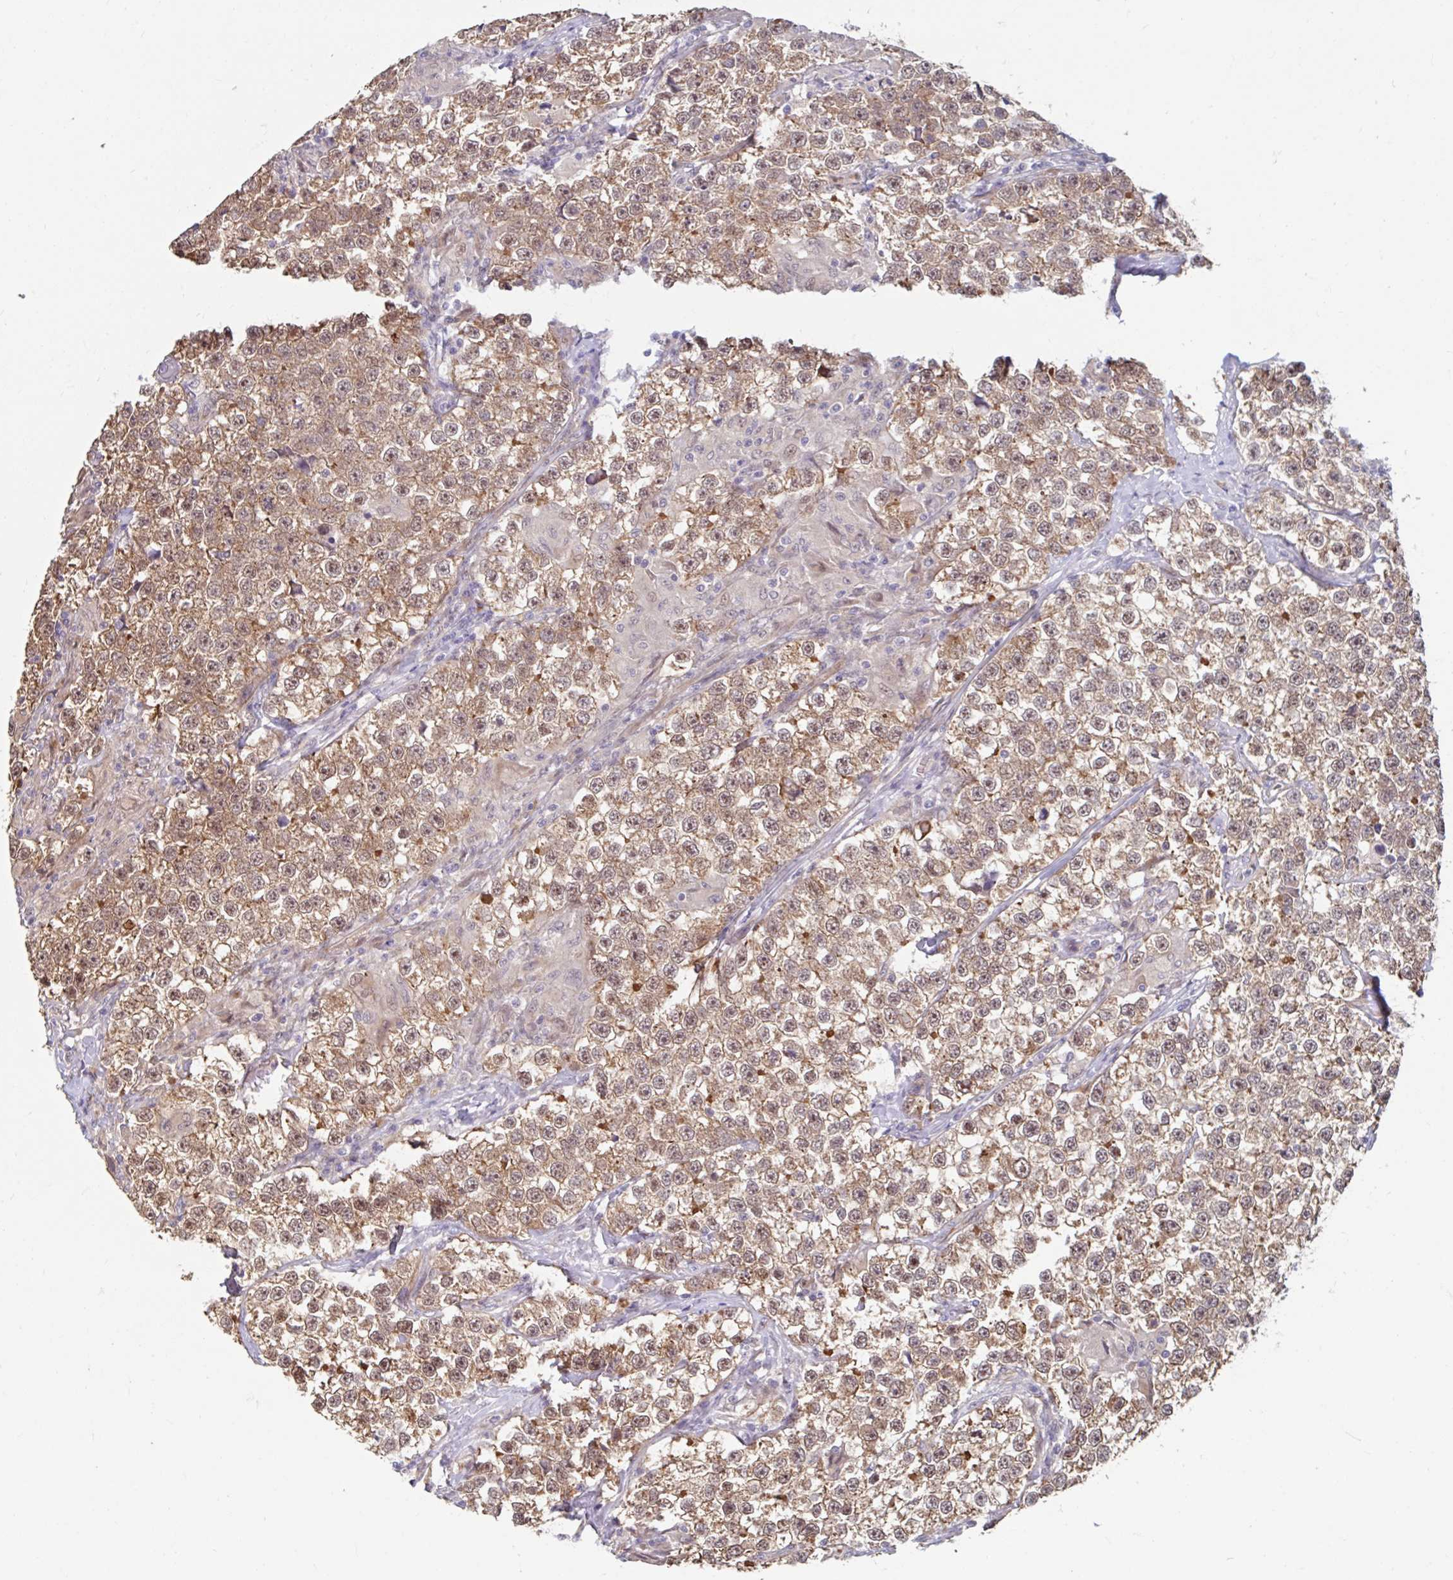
{"staining": {"intensity": "moderate", "quantity": ">75%", "location": "cytoplasmic/membranous,nuclear"}, "tissue": "testis cancer", "cell_type": "Tumor cells", "image_type": "cancer", "snomed": [{"axis": "morphology", "description": "Seminoma, NOS"}, {"axis": "topography", "description": "Testis"}], "caption": "Human testis cancer (seminoma) stained with a brown dye exhibits moderate cytoplasmic/membranous and nuclear positive staining in about >75% of tumor cells.", "gene": "STYXL1", "patient": {"sex": "male", "age": 46}}